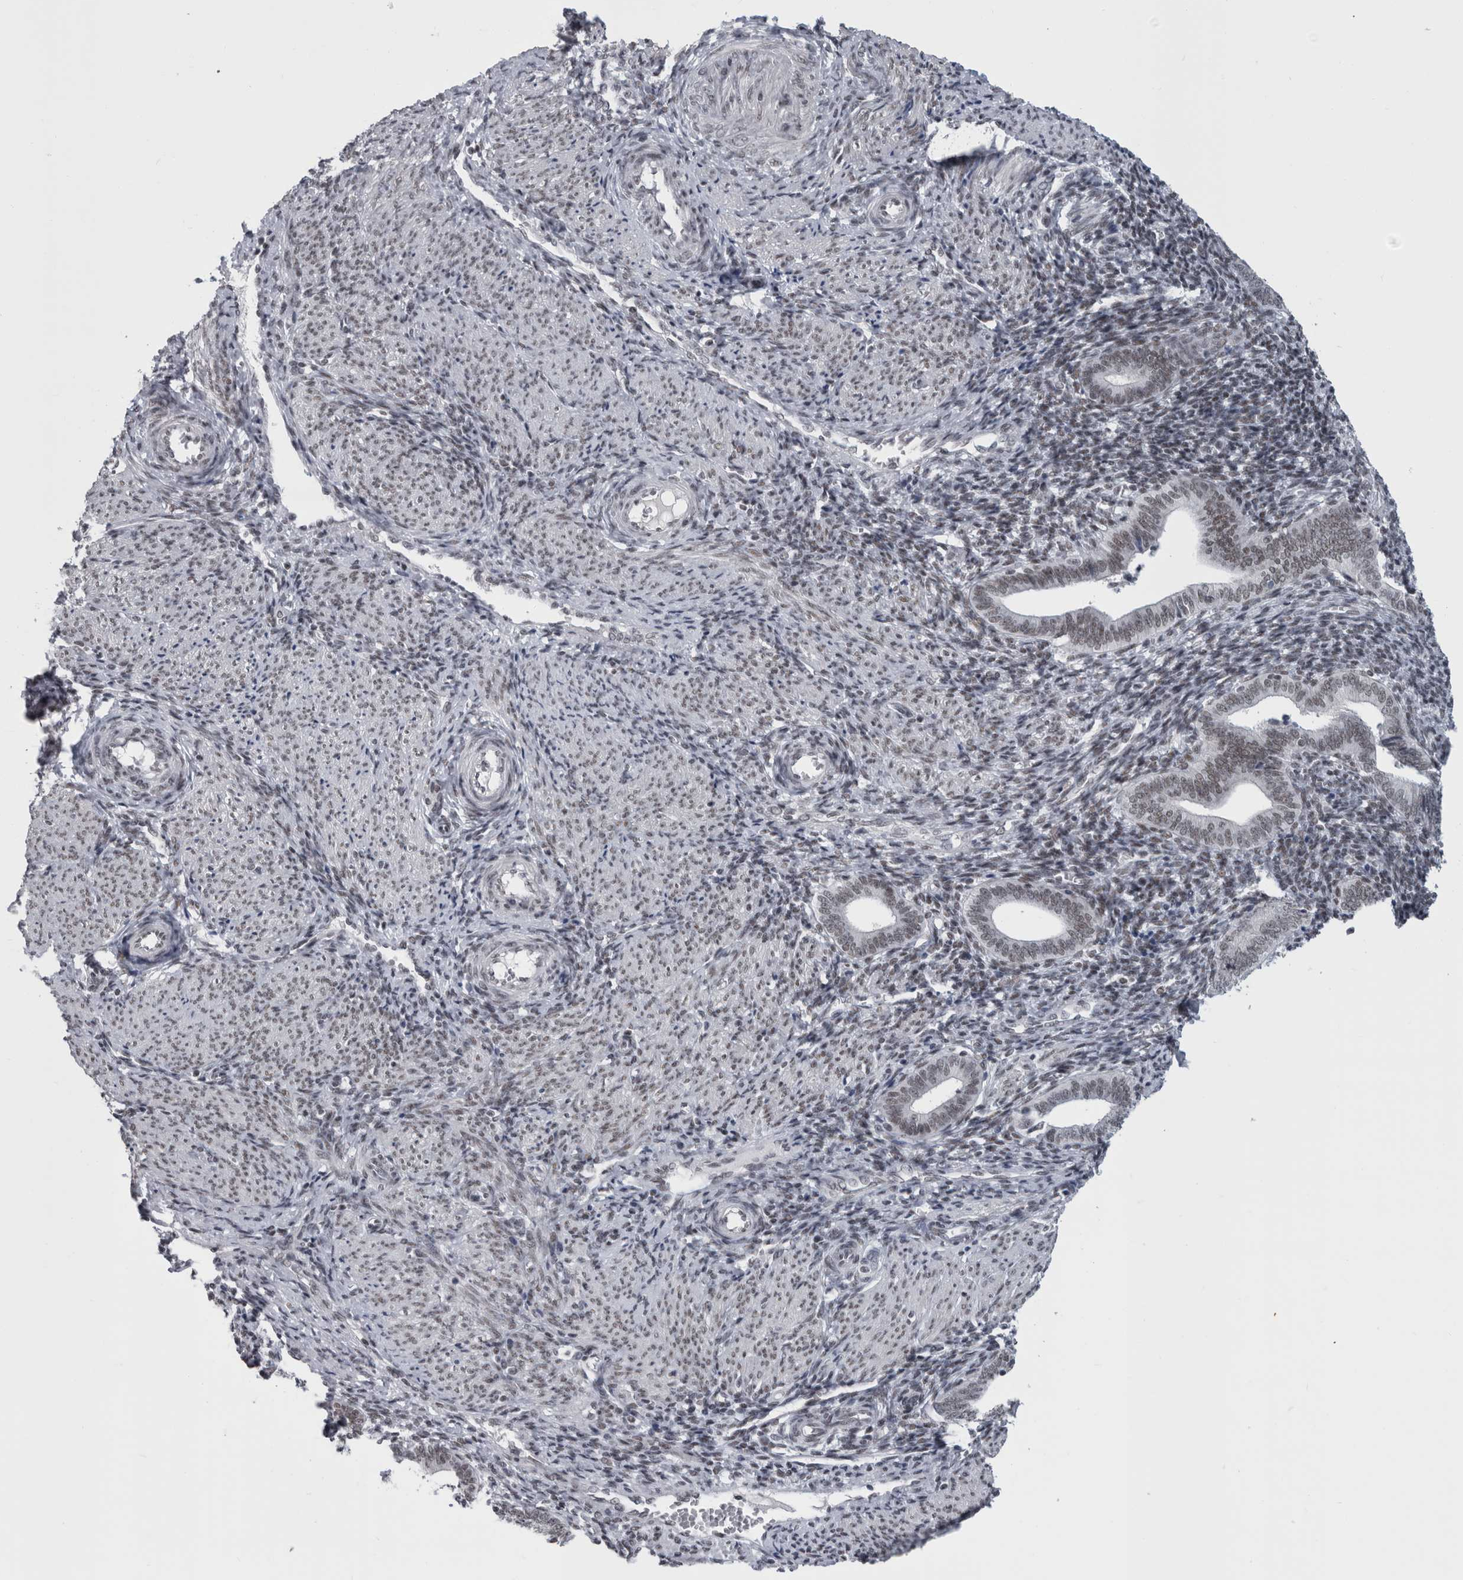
{"staining": {"intensity": "weak", "quantity": "<25%", "location": "nuclear"}, "tissue": "endometrium", "cell_type": "Cells in endometrial stroma", "image_type": "normal", "snomed": [{"axis": "morphology", "description": "Normal tissue, NOS"}, {"axis": "topography", "description": "Uterus"}, {"axis": "topography", "description": "Endometrium"}], "caption": "The micrograph displays no significant positivity in cells in endometrial stroma of endometrium.", "gene": "ARID4B", "patient": {"sex": "female", "age": 33}}